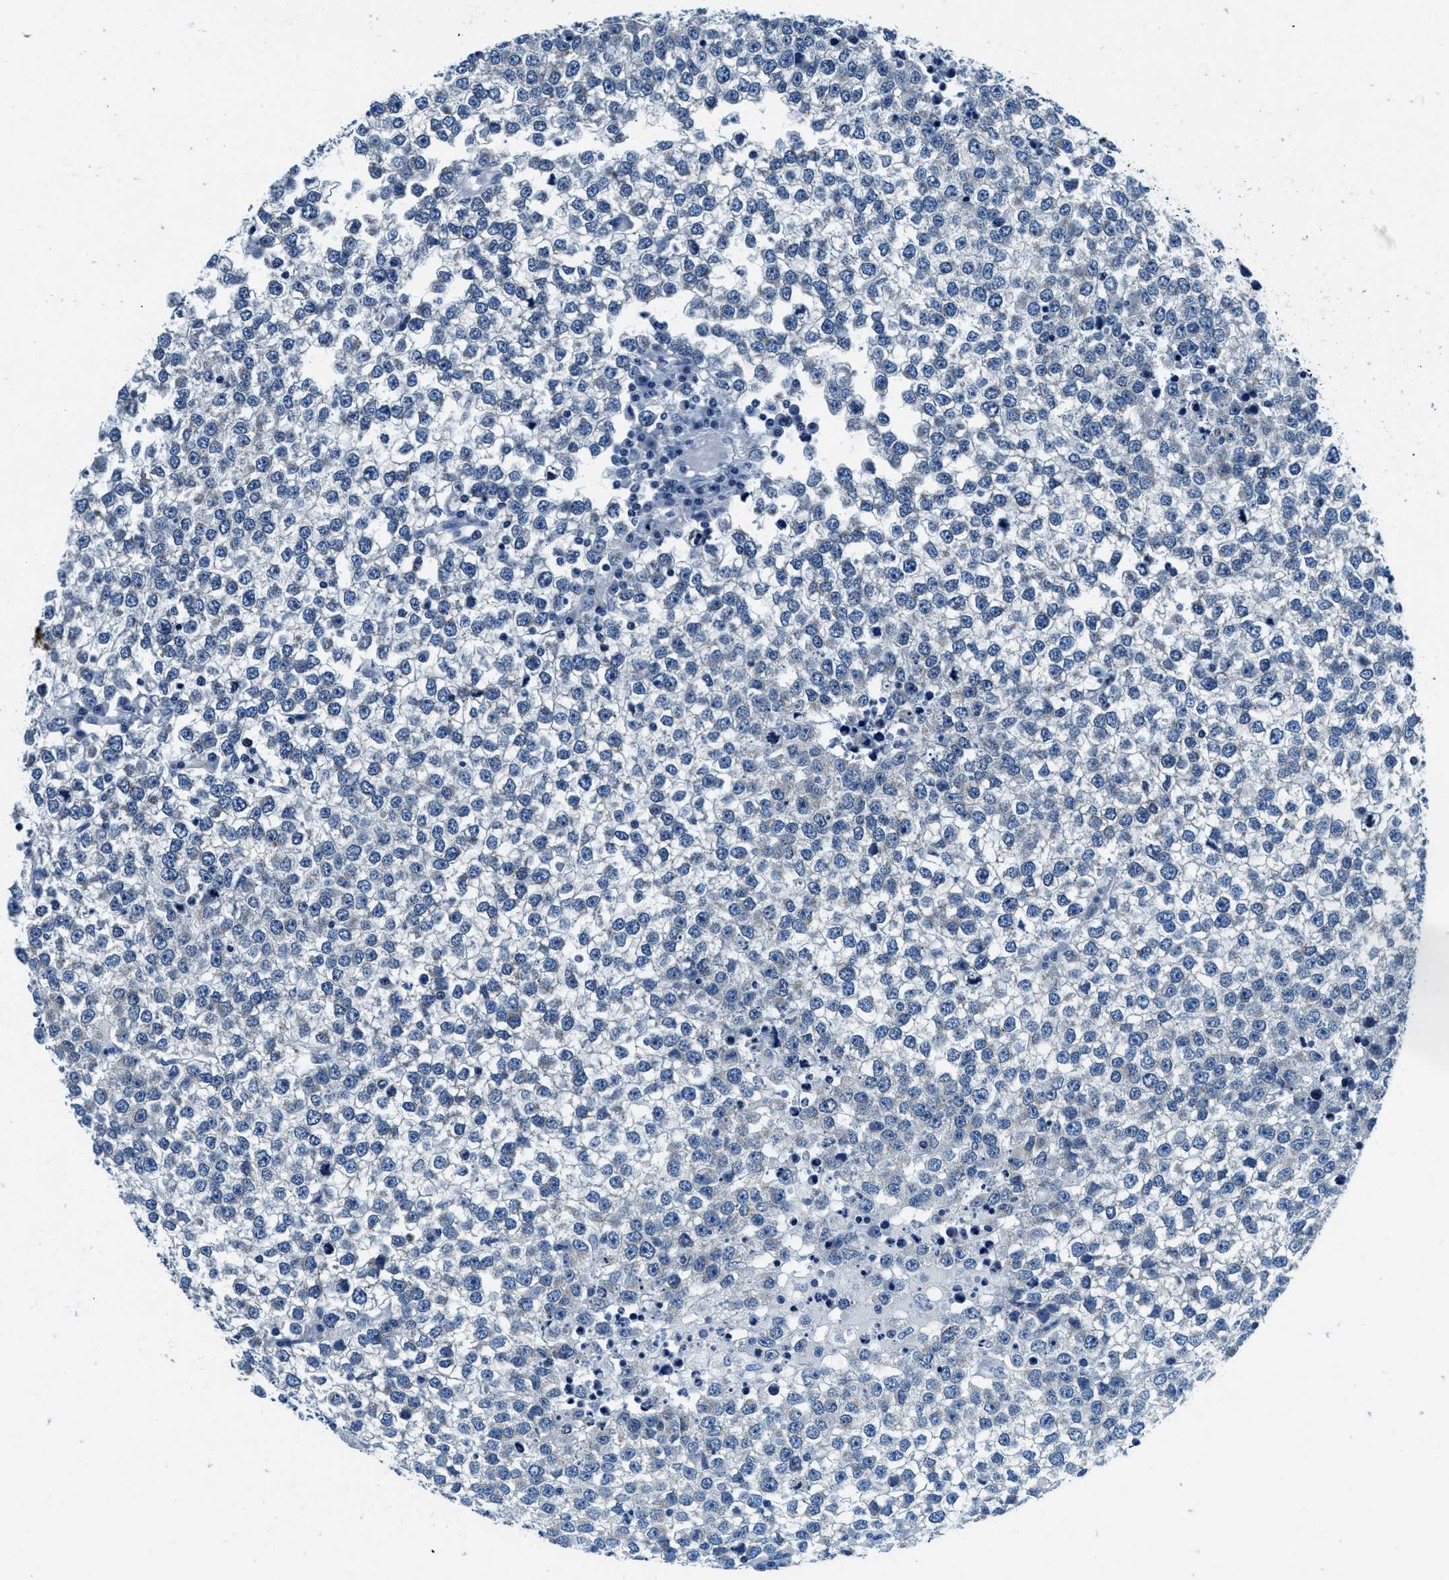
{"staining": {"intensity": "negative", "quantity": "none", "location": "none"}, "tissue": "testis cancer", "cell_type": "Tumor cells", "image_type": "cancer", "snomed": [{"axis": "morphology", "description": "Seminoma, NOS"}, {"axis": "topography", "description": "Testis"}], "caption": "Immunohistochemistry micrograph of neoplastic tissue: human seminoma (testis) stained with DAB (3,3'-diaminobenzidine) shows no significant protein expression in tumor cells. (DAB immunohistochemistry (IHC) visualized using brightfield microscopy, high magnification).", "gene": "UBAC2", "patient": {"sex": "male", "age": 65}}